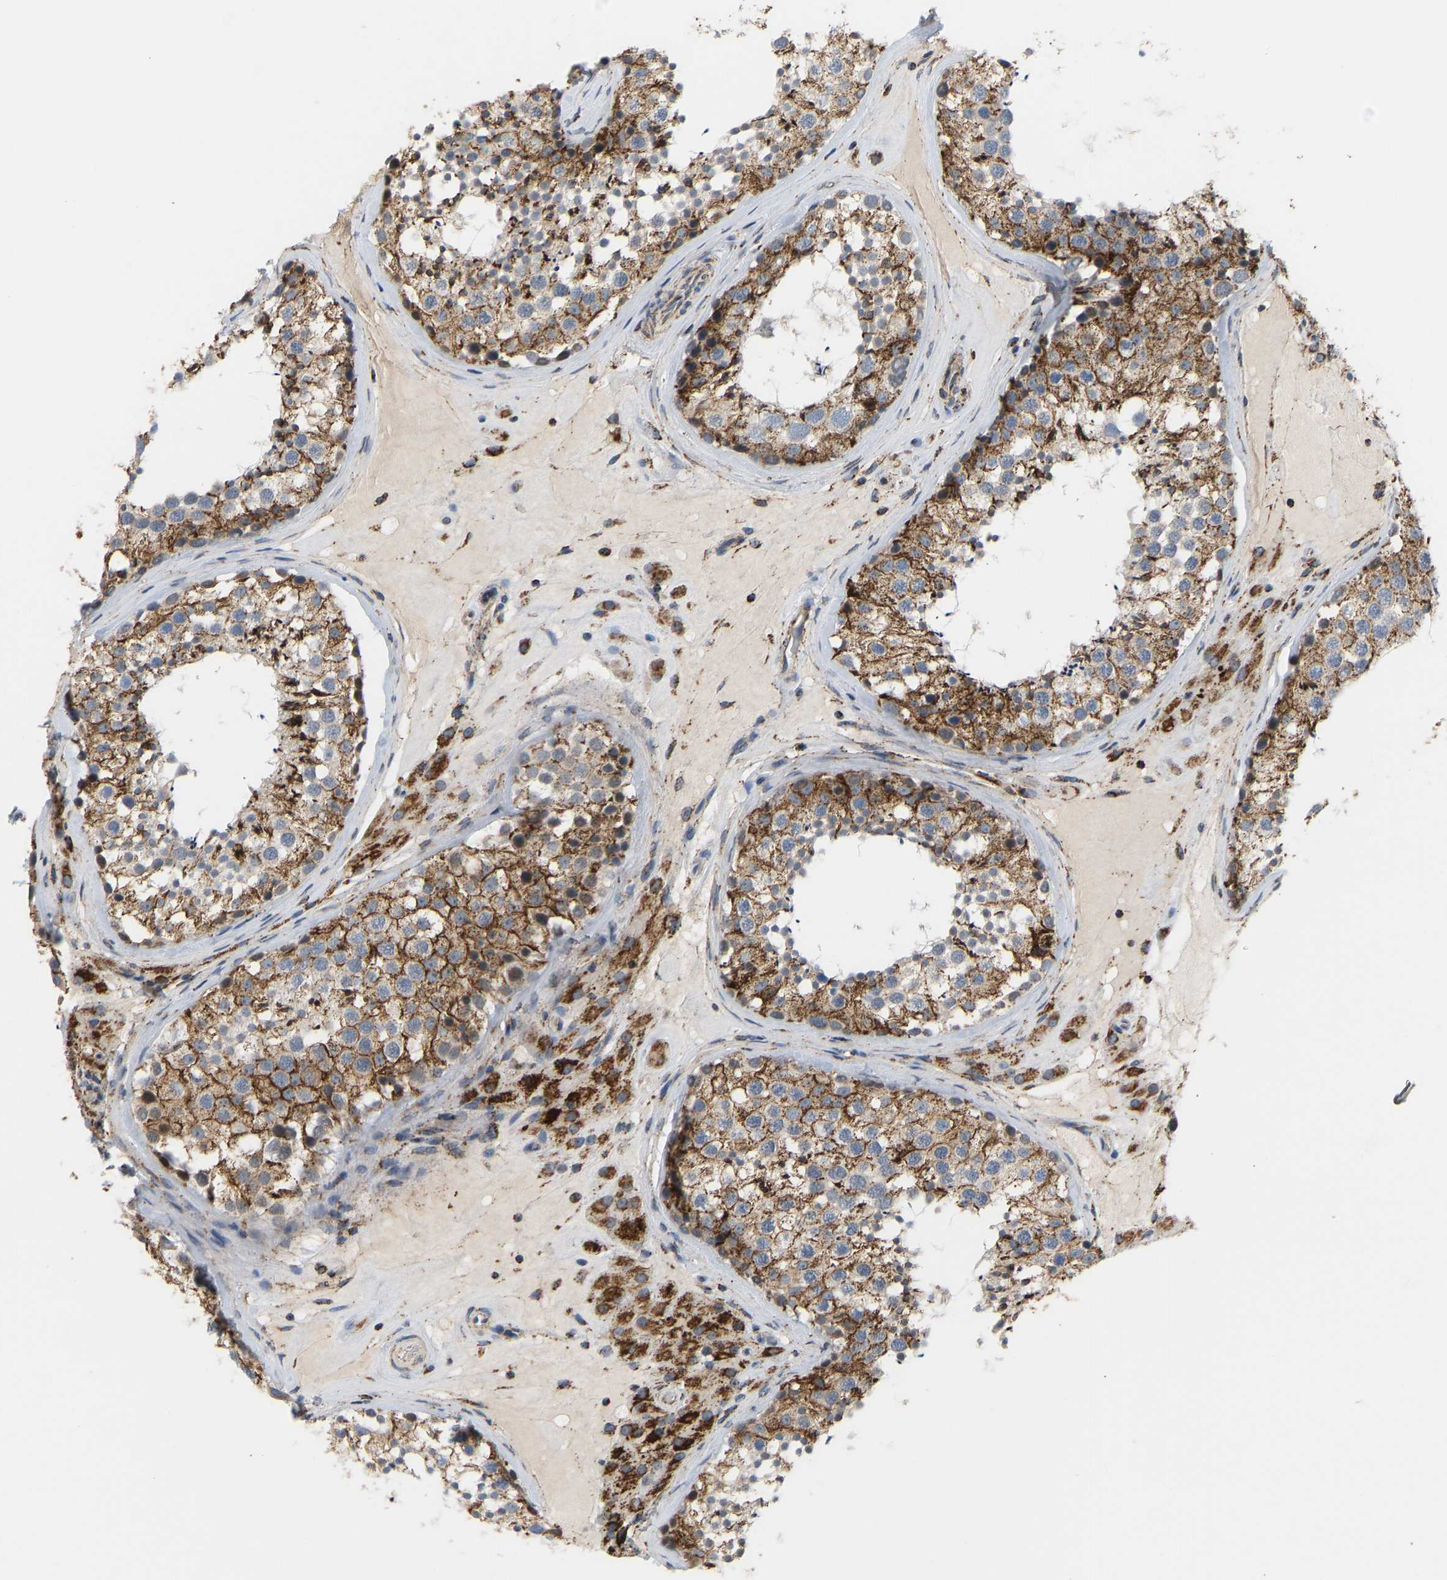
{"staining": {"intensity": "strong", "quantity": ">75%", "location": "cytoplasmic/membranous"}, "tissue": "testis", "cell_type": "Cells in seminiferous ducts", "image_type": "normal", "snomed": [{"axis": "morphology", "description": "Normal tissue, NOS"}, {"axis": "topography", "description": "Testis"}], "caption": "The immunohistochemical stain shows strong cytoplasmic/membranous staining in cells in seminiferous ducts of benign testis. Using DAB (3,3'-diaminobenzidine) (brown) and hematoxylin (blue) stains, captured at high magnification using brightfield microscopy.", "gene": "GPSM2", "patient": {"sex": "male", "age": 46}}